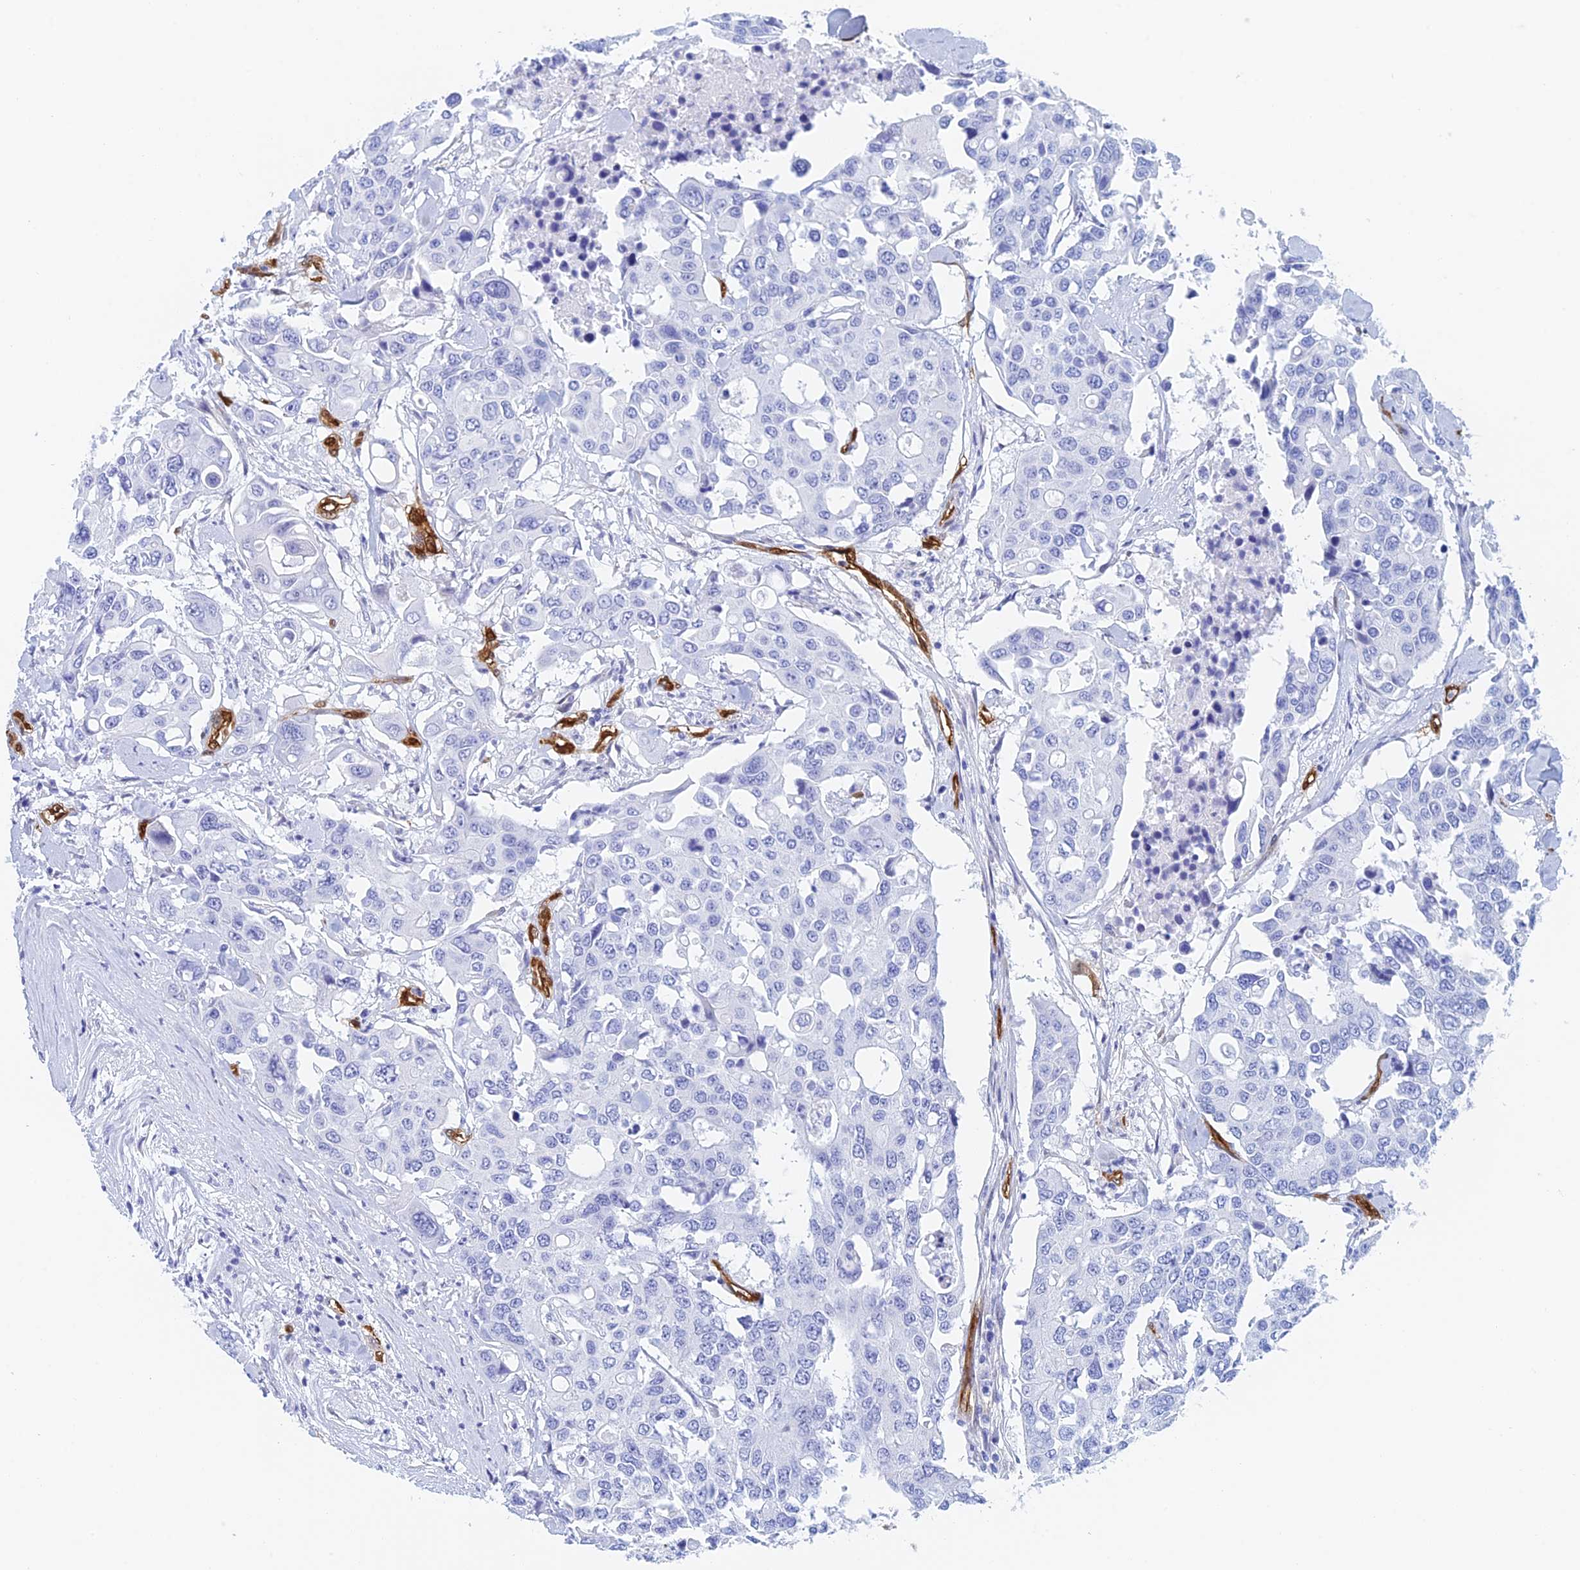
{"staining": {"intensity": "negative", "quantity": "none", "location": "none"}, "tissue": "colorectal cancer", "cell_type": "Tumor cells", "image_type": "cancer", "snomed": [{"axis": "morphology", "description": "Adenocarcinoma, NOS"}, {"axis": "topography", "description": "Colon"}], "caption": "Colorectal cancer (adenocarcinoma) stained for a protein using IHC demonstrates no staining tumor cells.", "gene": "CRIP2", "patient": {"sex": "male", "age": 77}}